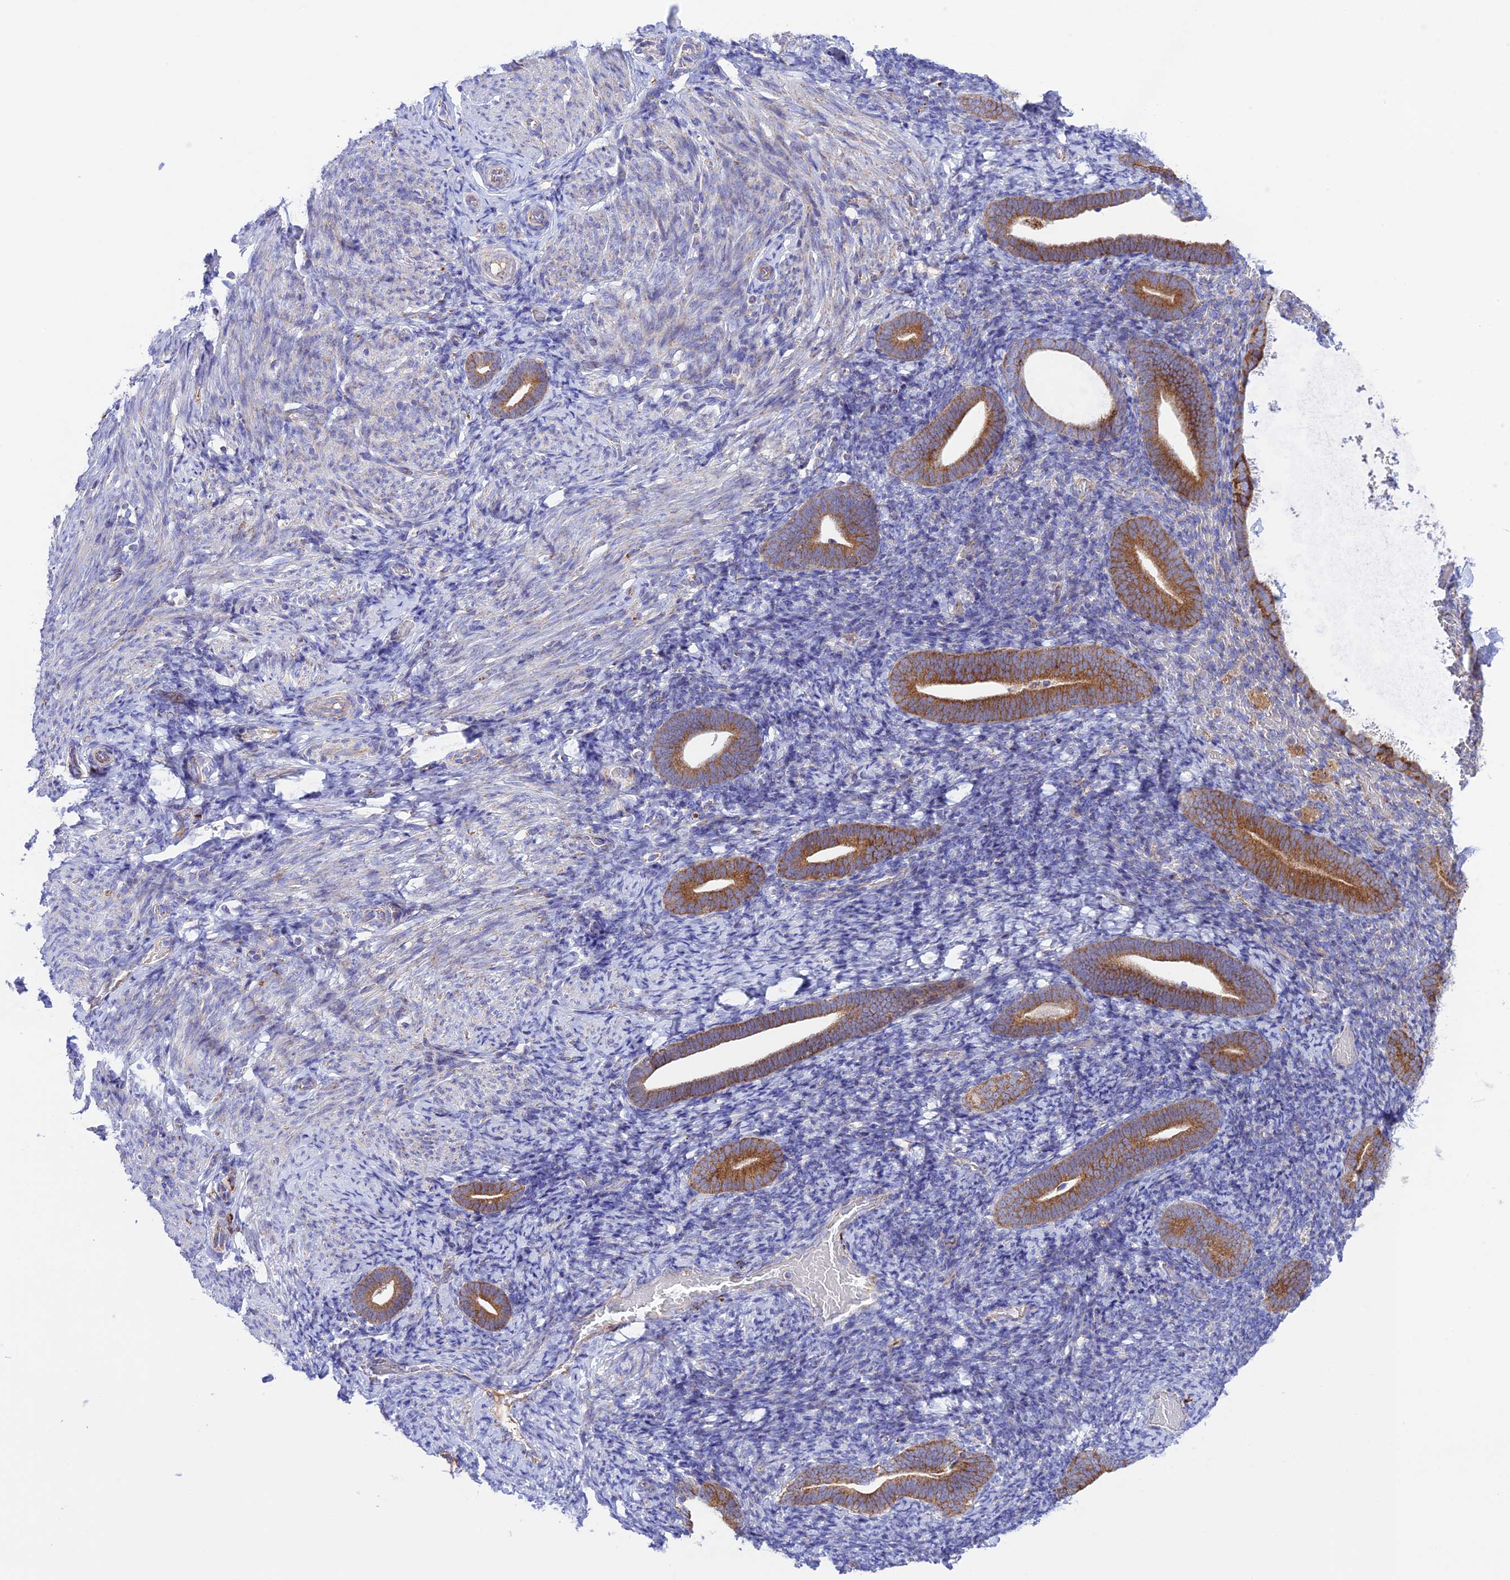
{"staining": {"intensity": "weak", "quantity": "25%-75%", "location": "cytoplasmic/membranous"}, "tissue": "endometrium", "cell_type": "Cells in endometrial stroma", "image_type": "normal", "snomed": [{"axis": "morphology", "description": "Normal tissue, NOS"}, {"axis": "topography", "description": "Endometrium"}], "caption": "Brown immunohistochemical staining in normal human endometrium exhibits weak cytoplasmic/membranous positivity in approximately 25%-75% of cells in endometrial stroma. The staining is performed using DAB (3,3'-diaminobenzidine) brown chromogen to label protein expression. The nuclei are counter-stained blue using hematoxylin.", "gene": "UAP1L1", "patient": {"sex": "female", "age": 51}}